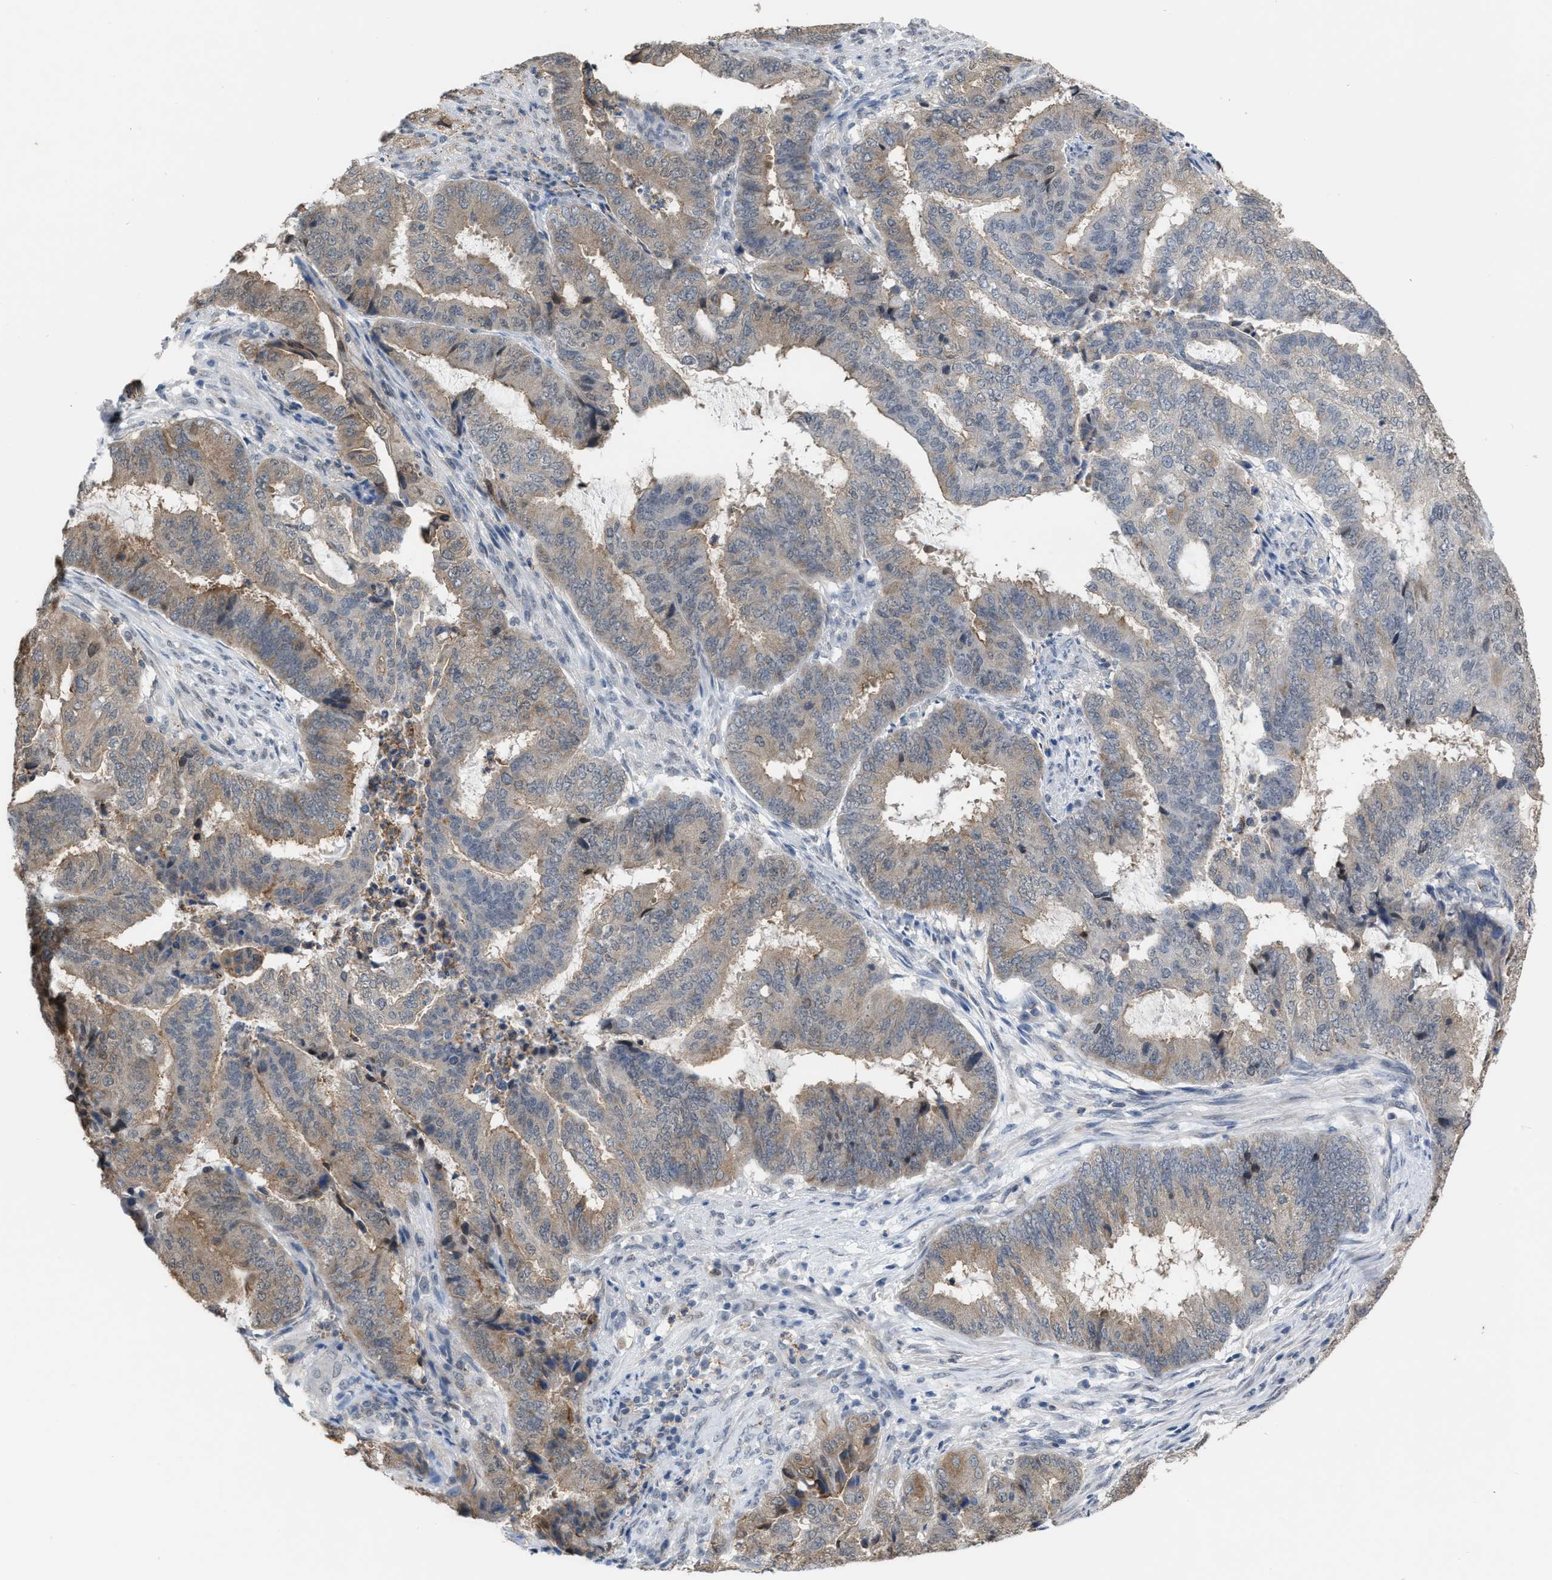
{"staining": {"intensity": "weak", "quantity": ">75%", "location": "cytoplasmic/membranous"}, "tissue": "endometrial cancer", "cell_type": "Tumor cells", "image_type": "cancer", "snomed": [{"axis": "morphology", "description": "Adenocarcinoma, NOS"}, {"axis": "topography", "description": "Endometrium"}], "caption": "A micrograph of endometrial cancer stained for a protein reveals weak cytoplasmic/membranous brown staining in tumor cells.", "gene": "BAIAP2L1", "patient": {"sex": "female", "age": 51}}